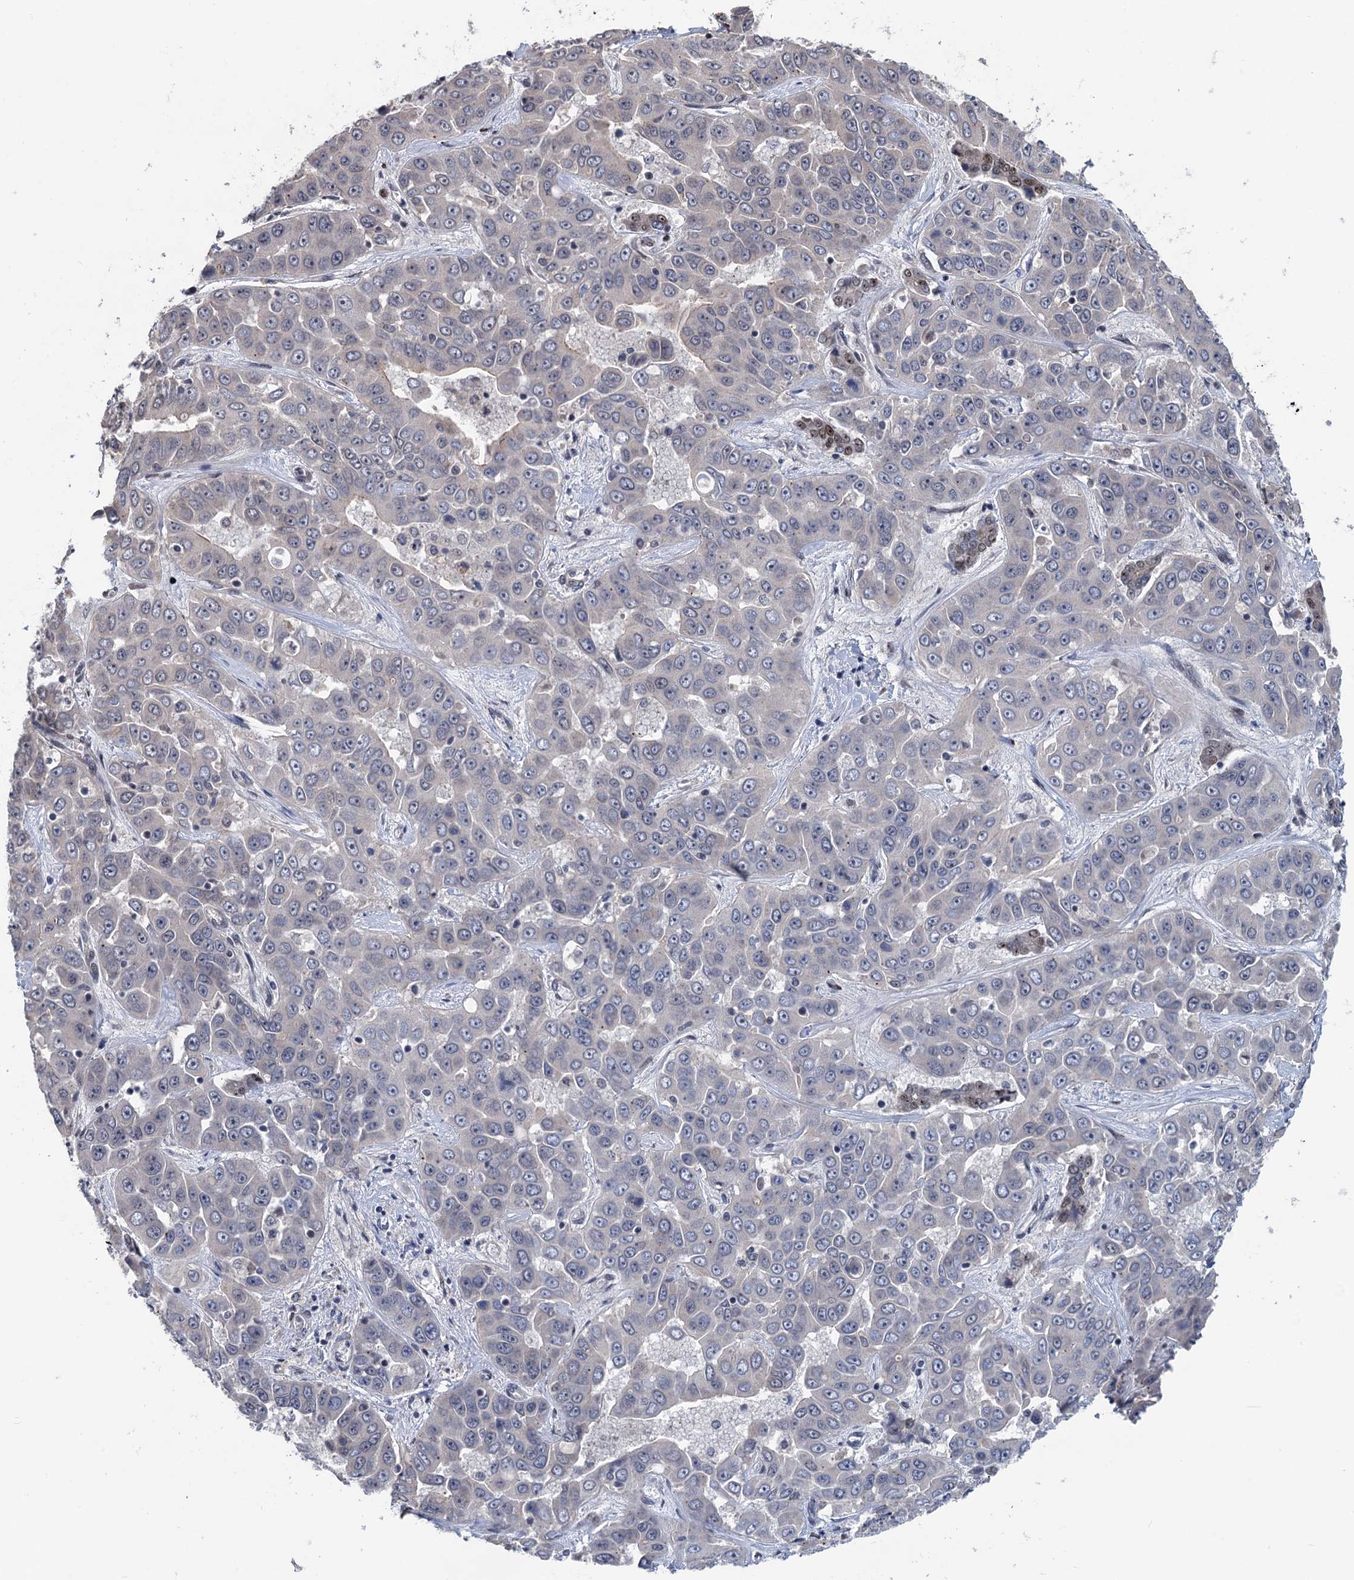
{"staining": {"intensity": "negative", "quantity": "none", "location": "none"}, "tissue": "liver cancer", "cell_type": "Tumor cells", "image_type": "cancer", "snomed": [{"axis": "morphology", "description": "Cholangiocarcinoma"}, {"axis": "topography", "description": "Liver"}], "caption": "Immunohistochemistry photomicrograph of neoplastic tissue: human liver cholangiocarcinoma stained with DAB (3,3'-diaminobenzidine) displays no significant protein staining in tumor cells.", "gene": "RASSF4", "patient": {"sex": "female", "age": 52}}